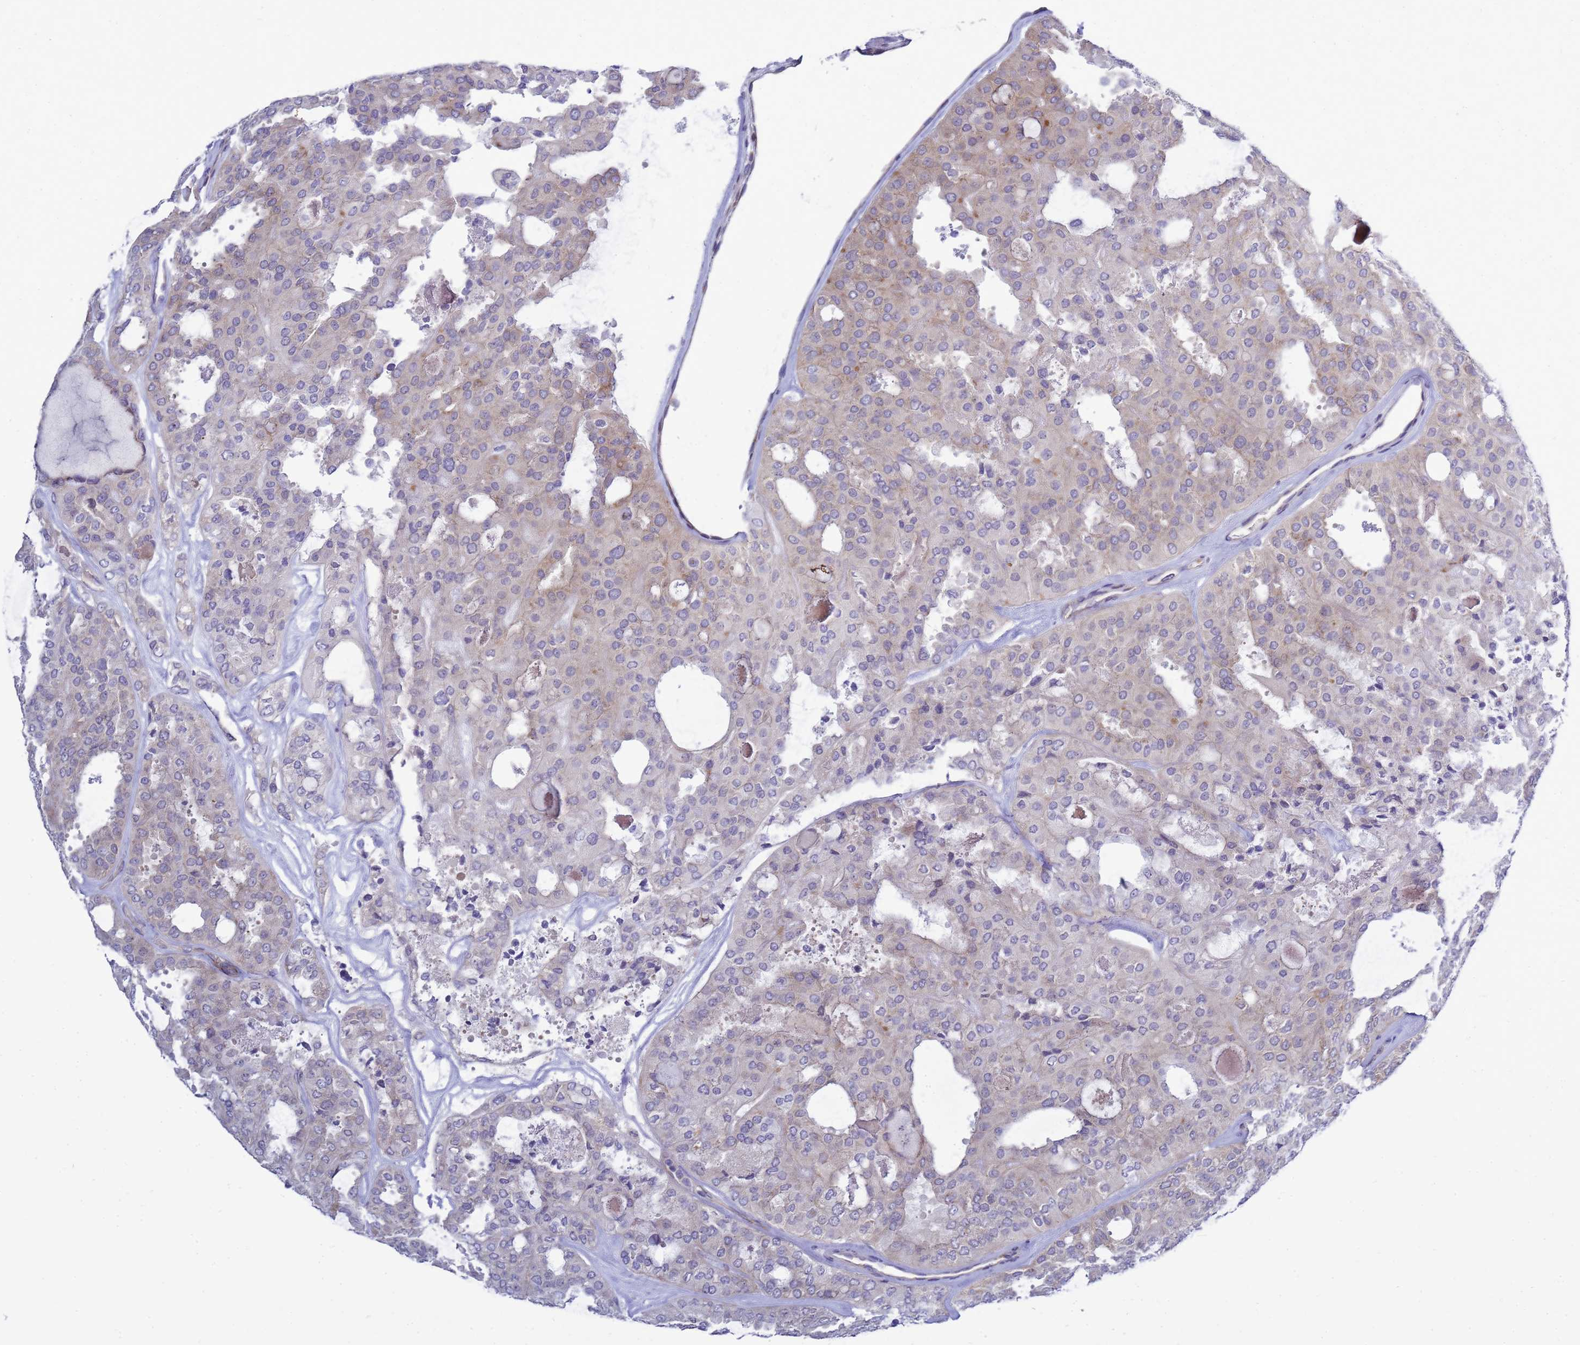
{"staining": {"intensity": "weak", "quantity": "25%-75%", "location": "cytoplasmic/membranous"}, "tissue": "thyroid cancer", "cell_type": "Tumor cells", "image_type": "cancer", "snomed": [{"axis": "morphology", "description": "Follicular adenoma carcinoma, NOS"}, {"axis": "topography", "description": "Thyroid gland"}], "caption": "IHC micrograph of follicular adenoma carcinoma (thyroid) stained for a protein (brown), which demonstrates low levels of weak cytoplasmic/membranous staining in about 25%-75% of tumor cells.", "gene": "MON1B", "patient": {"sex": "male", "age": 75}}